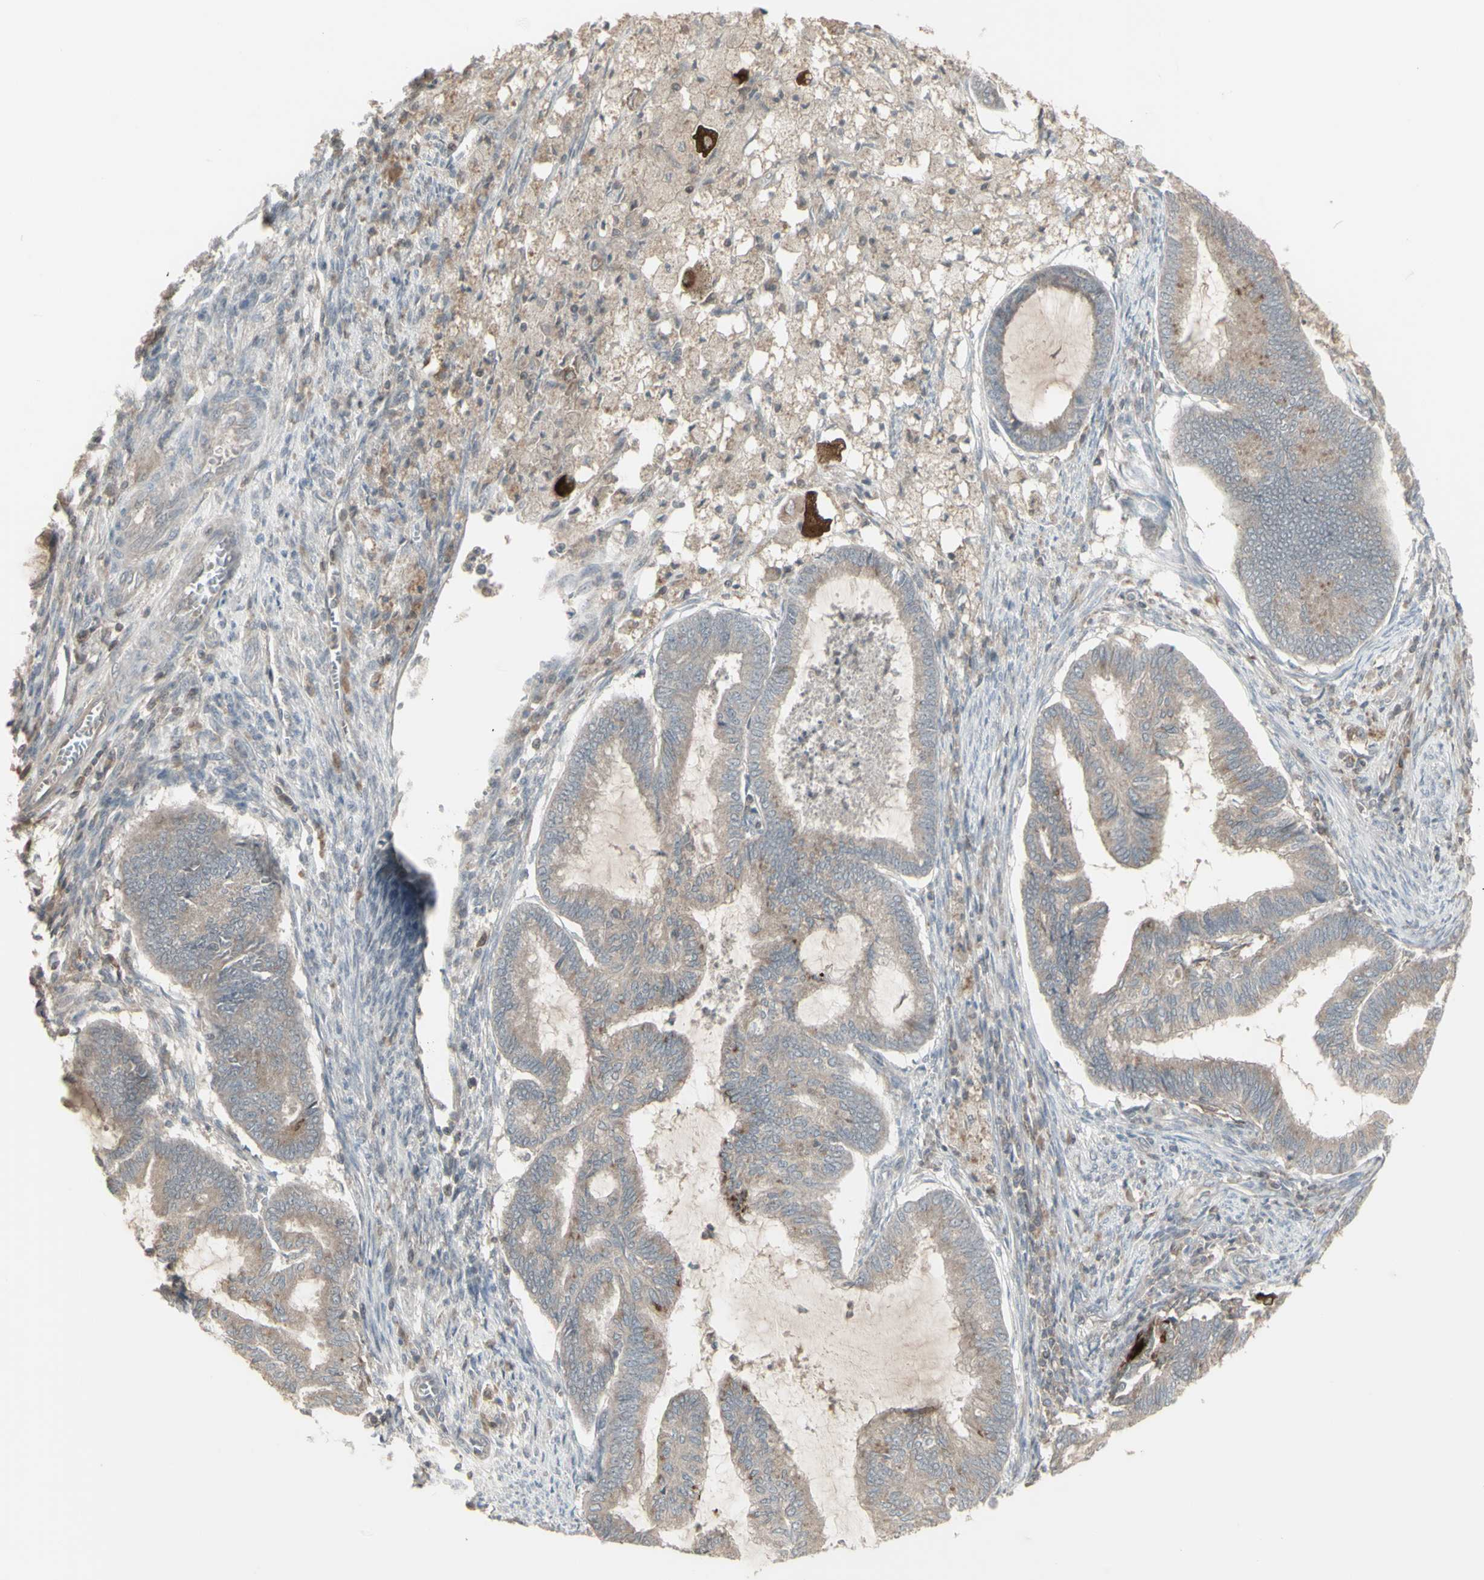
{"staining": {"intensity": "weak", "quantity": ">75%", "location": "cytoplasmic/membranous"}, "tissue": "cervical cancer", "cell_type": "Tumor cells", "image_type": "cancer", "snomed": [{"axis": "morphology", "description": "Normal tissue, NOS"}, {"axis": "morphology", "description": "Adenocarcinoma, NOS"}, {"axis": "topography", "description": "Cervix"}, {"axis": "topography", "description": "Endometrium"}], "caption": "Cervical cancer (adenocarcinoma) stained with a protein marker displays weak staining in tumor cells.", "gene": "CSK", "patient": {"sex": "female", "age": 86}}